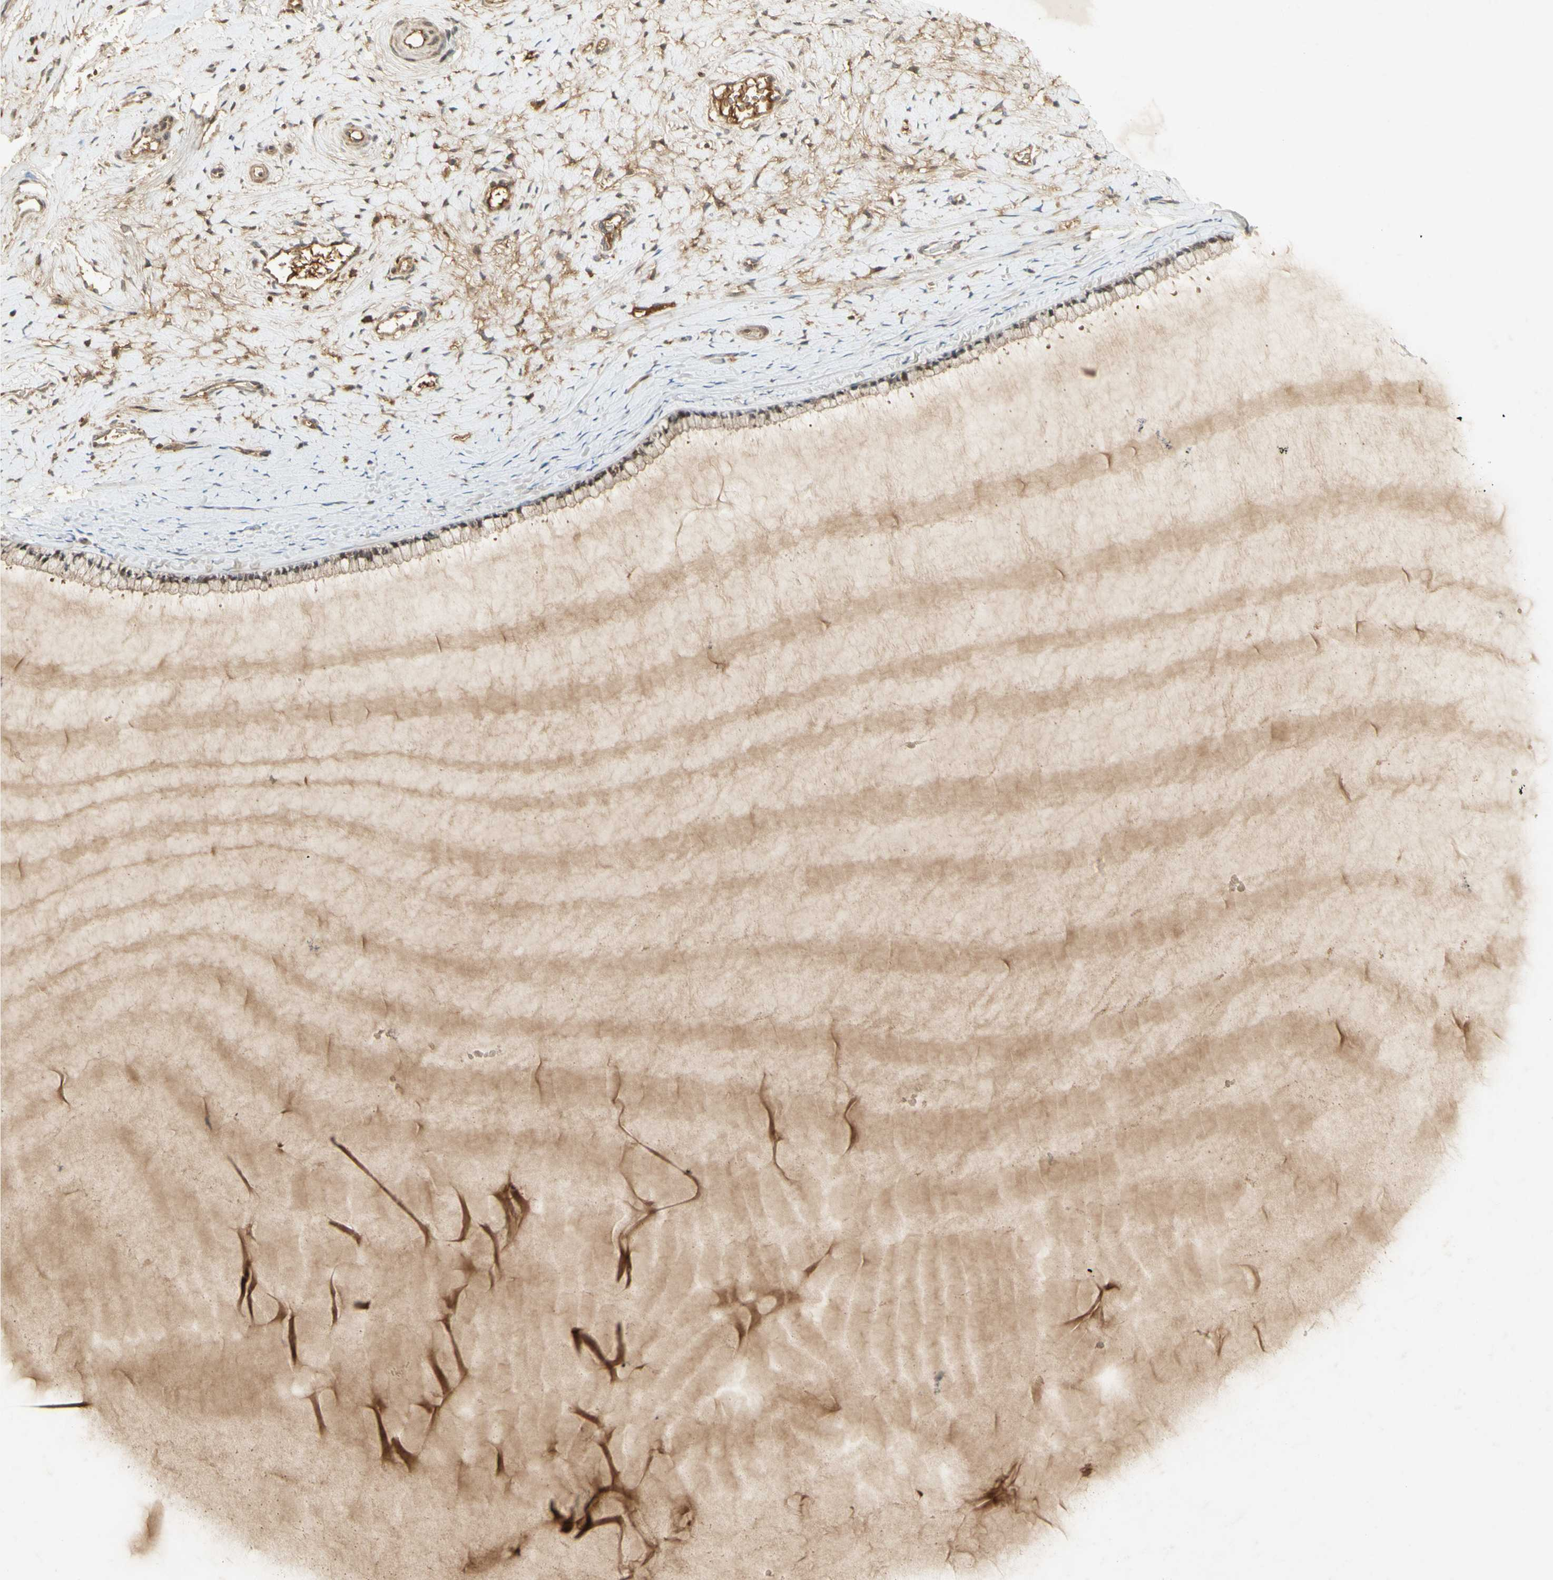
{"staining": {"intensity": "moderate", "quantity": "25%-75%", "location": "cytoplasmic/membranous,nuclear"}, "tissue": "cervix", "cell_type": "Glandular cells", "image_type": "normal", "snomed": [{"axis": "morphology", "description": "Normal tissue, NOS"}, {"axis": "topography", "description": "Cervix"}], "caption": "IHC photomicrograph of benign cervix stained for a protein (brown), which demonstrates medium levels of moderate cytoplasmic/membranous,nuclear expression in about 25%-75% of glandular cells.", "gene": "NRG4", "patient": {"sex": "female", "age": 39}}